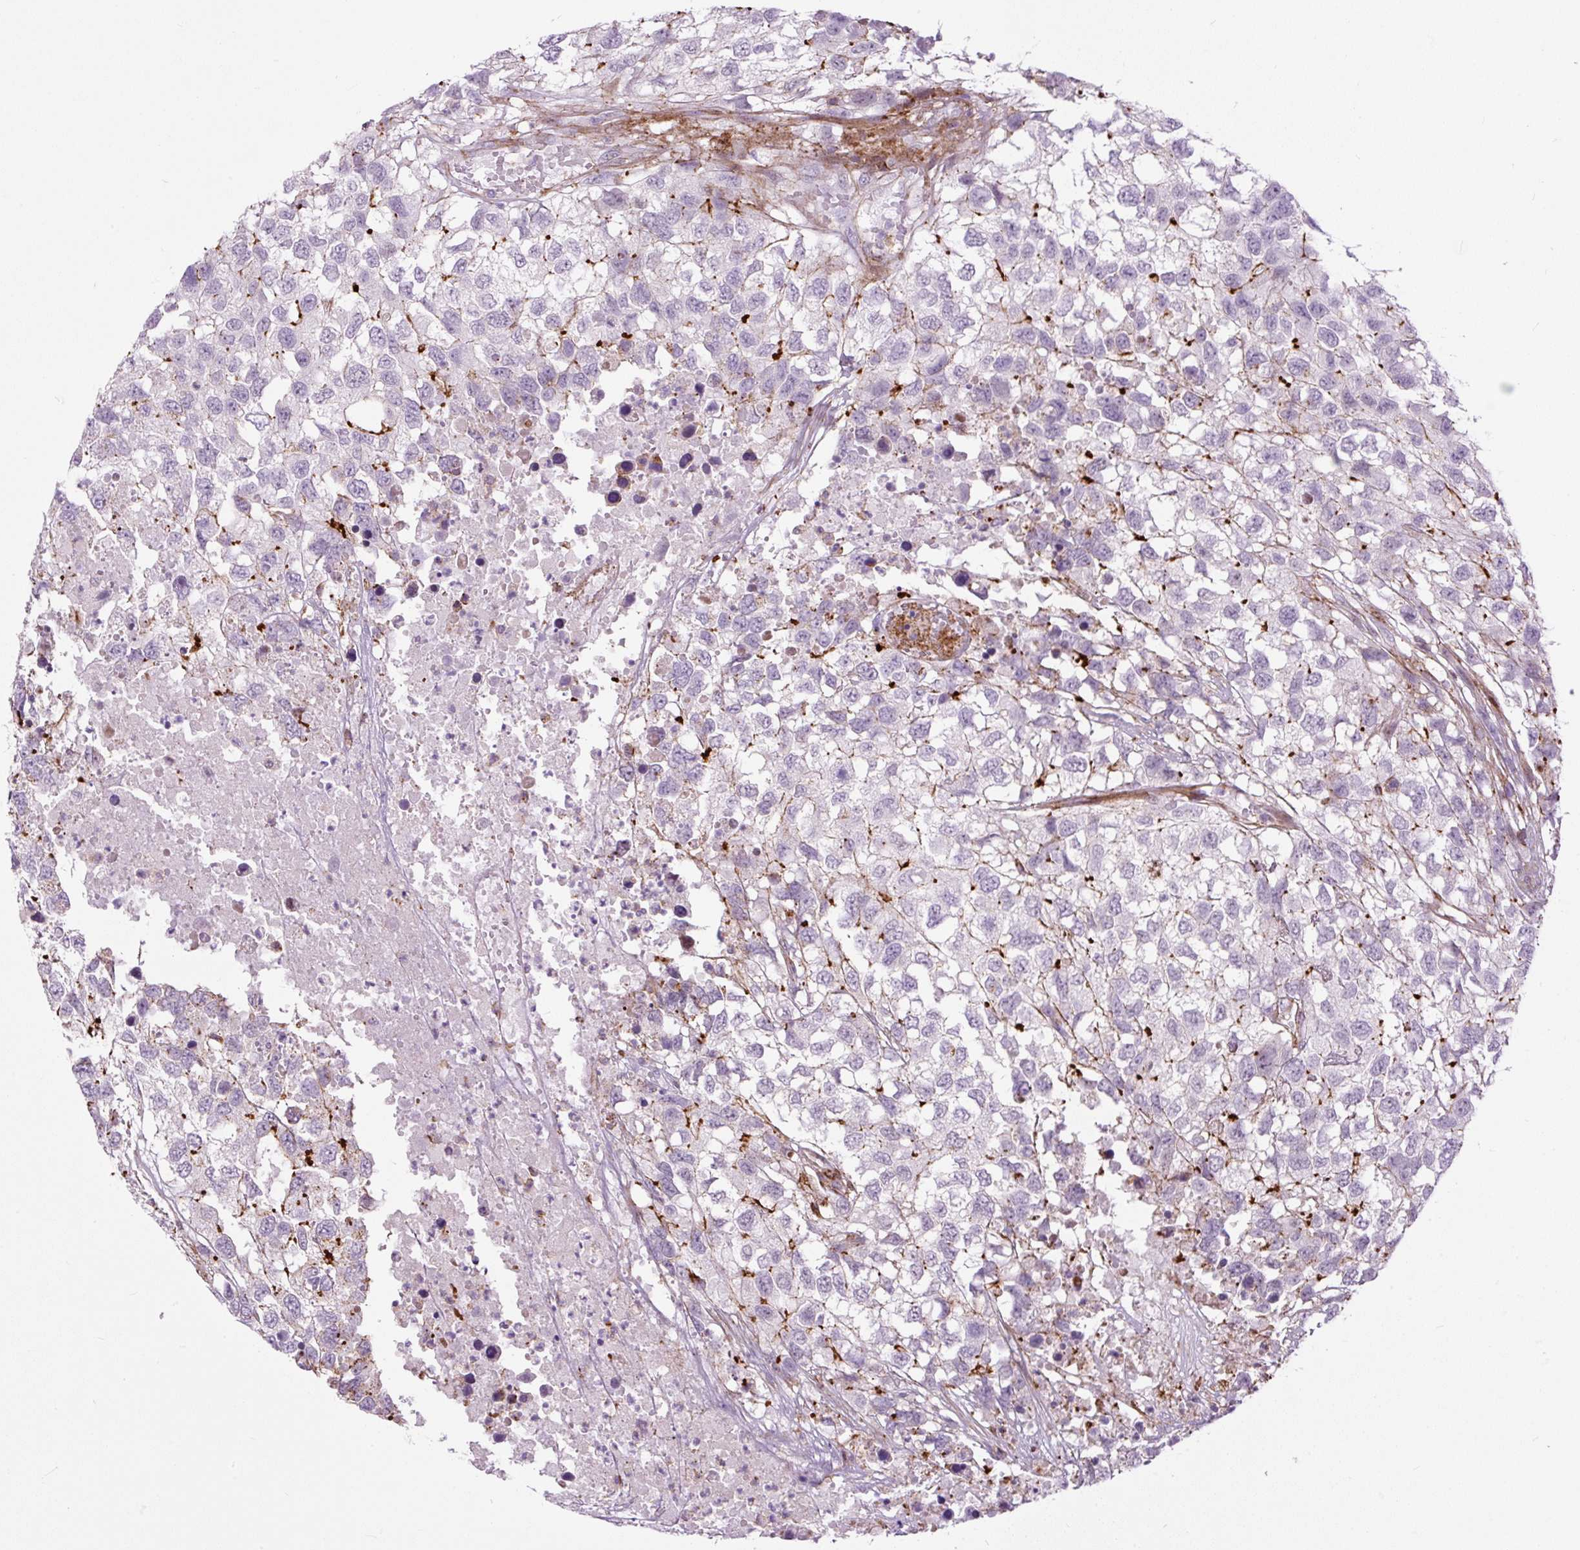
{"staining": {"intensity": "moderate", "quantity": "<25%", "location": "cytoplasmic/membranous"}, "tissue": "testis cancer", "cell_type": "Tumor cells", "image_type": "cancer", "snomed": [{"axis": "morphology", "description": "Carcinoma, Embryonal, NOS"}, {"axis": "topography", "description": "Testis"}], "caption": "DAB (3,3'-diaminobenzidine) immunohistochemical staining of human testis cancer demonstrates moderate cytoplasmic/membranous protein staining in approximately <25% of tumor cells.", "gene": "ZNF197", "patient": {"sex": "male", "age": 83}}